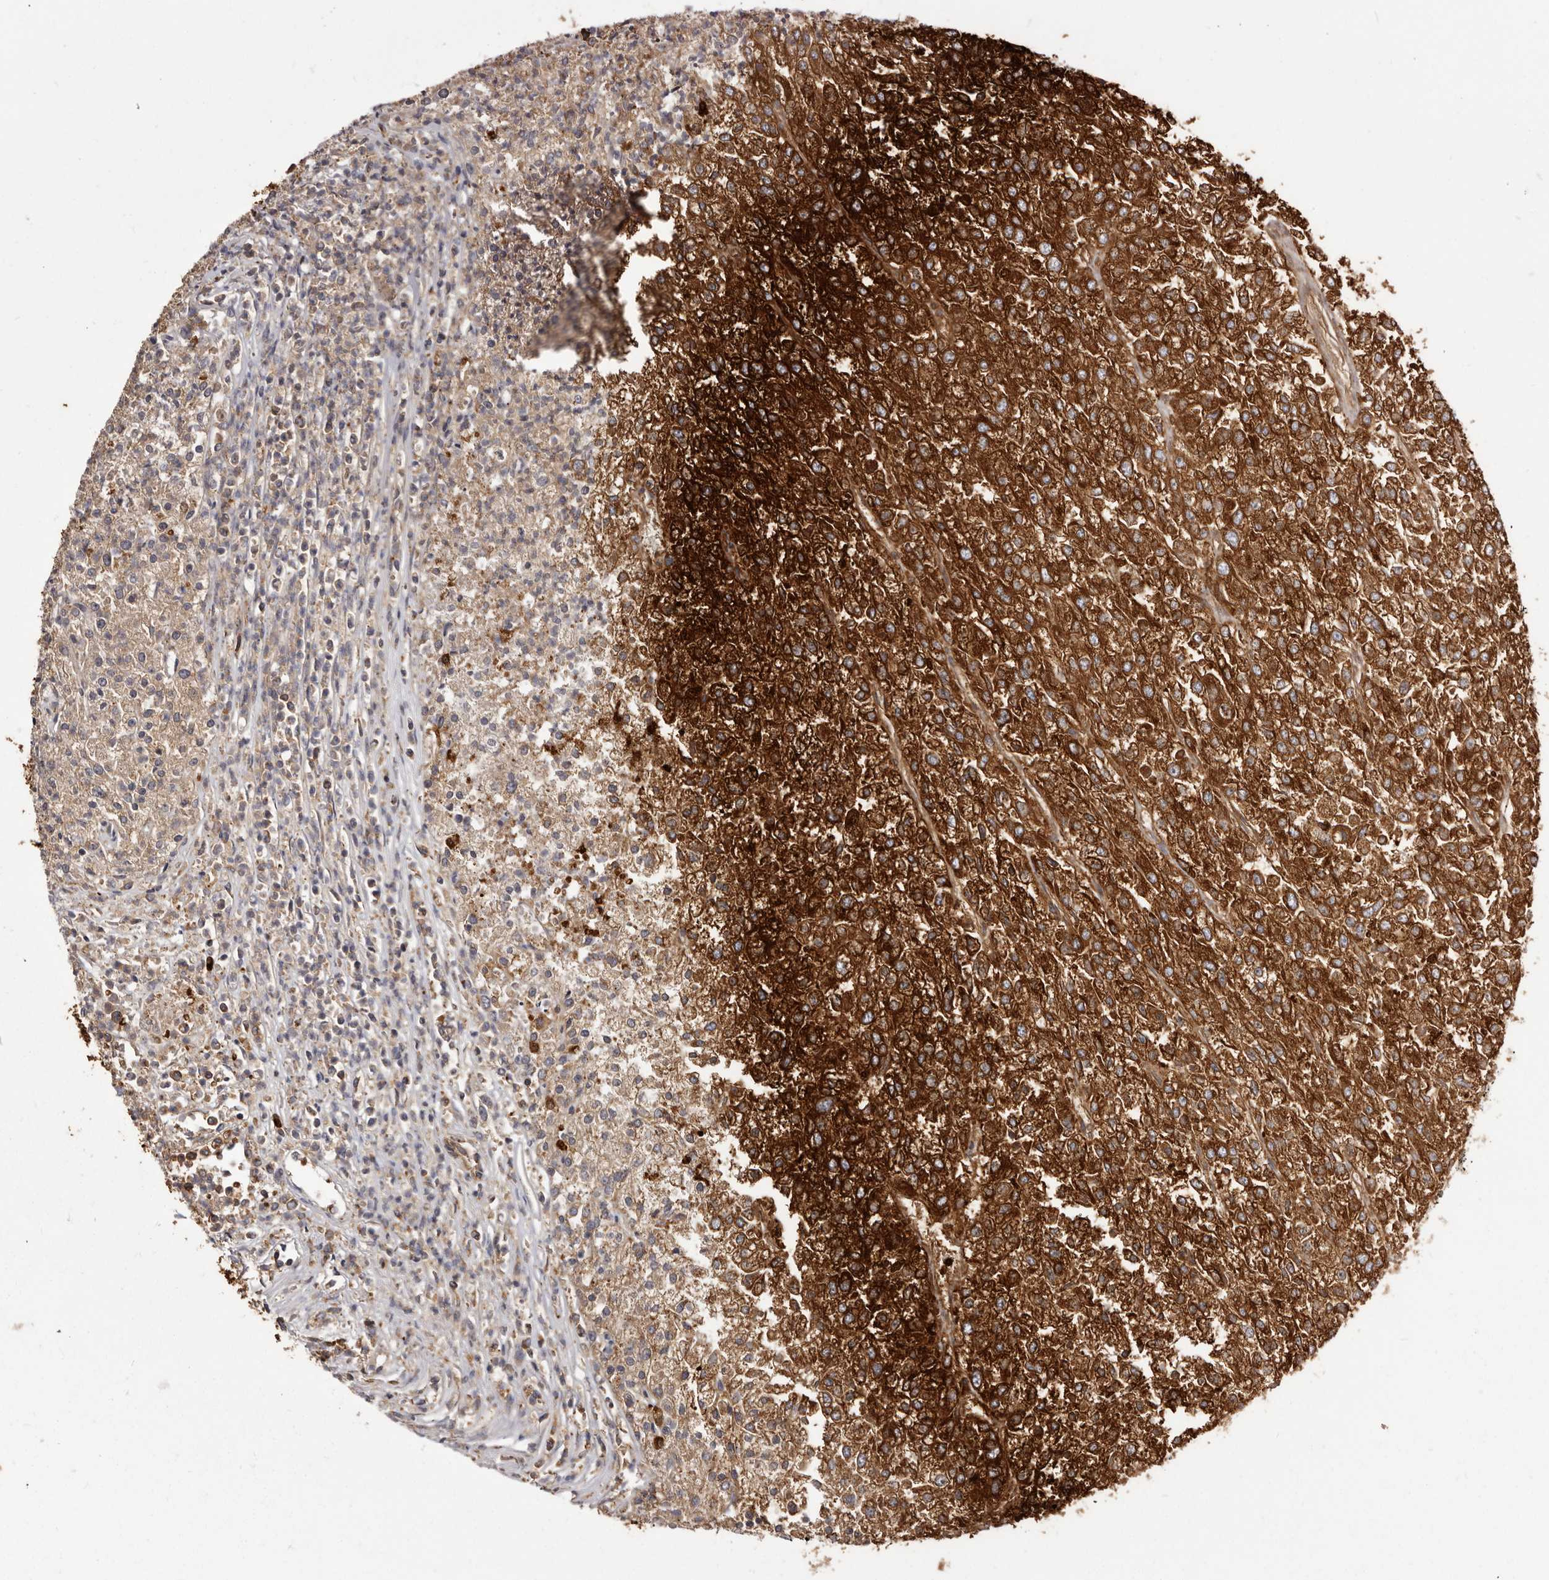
{"staining": {"intensity": "strong", "quantity": ">75%", "location": "cytoplasmic/membranous"}, "tissue": "renal cancer", "cell_type": "Tumor cells", "image_type": "cancer", "snomed": [{"axis": "morphology", "description": "Adenocarcinoma, NOS"}, {"axis": "topography", "description": "Kidney"}], "caption": "About >75% of tumor cells in renal adenocarcinoma exhibit strong cytoplasmic/membranous protein staining as visualized by brown immunohistochemical staining.", "gene": "TPD52", "patient": {"sex": "female", "age": 54}}